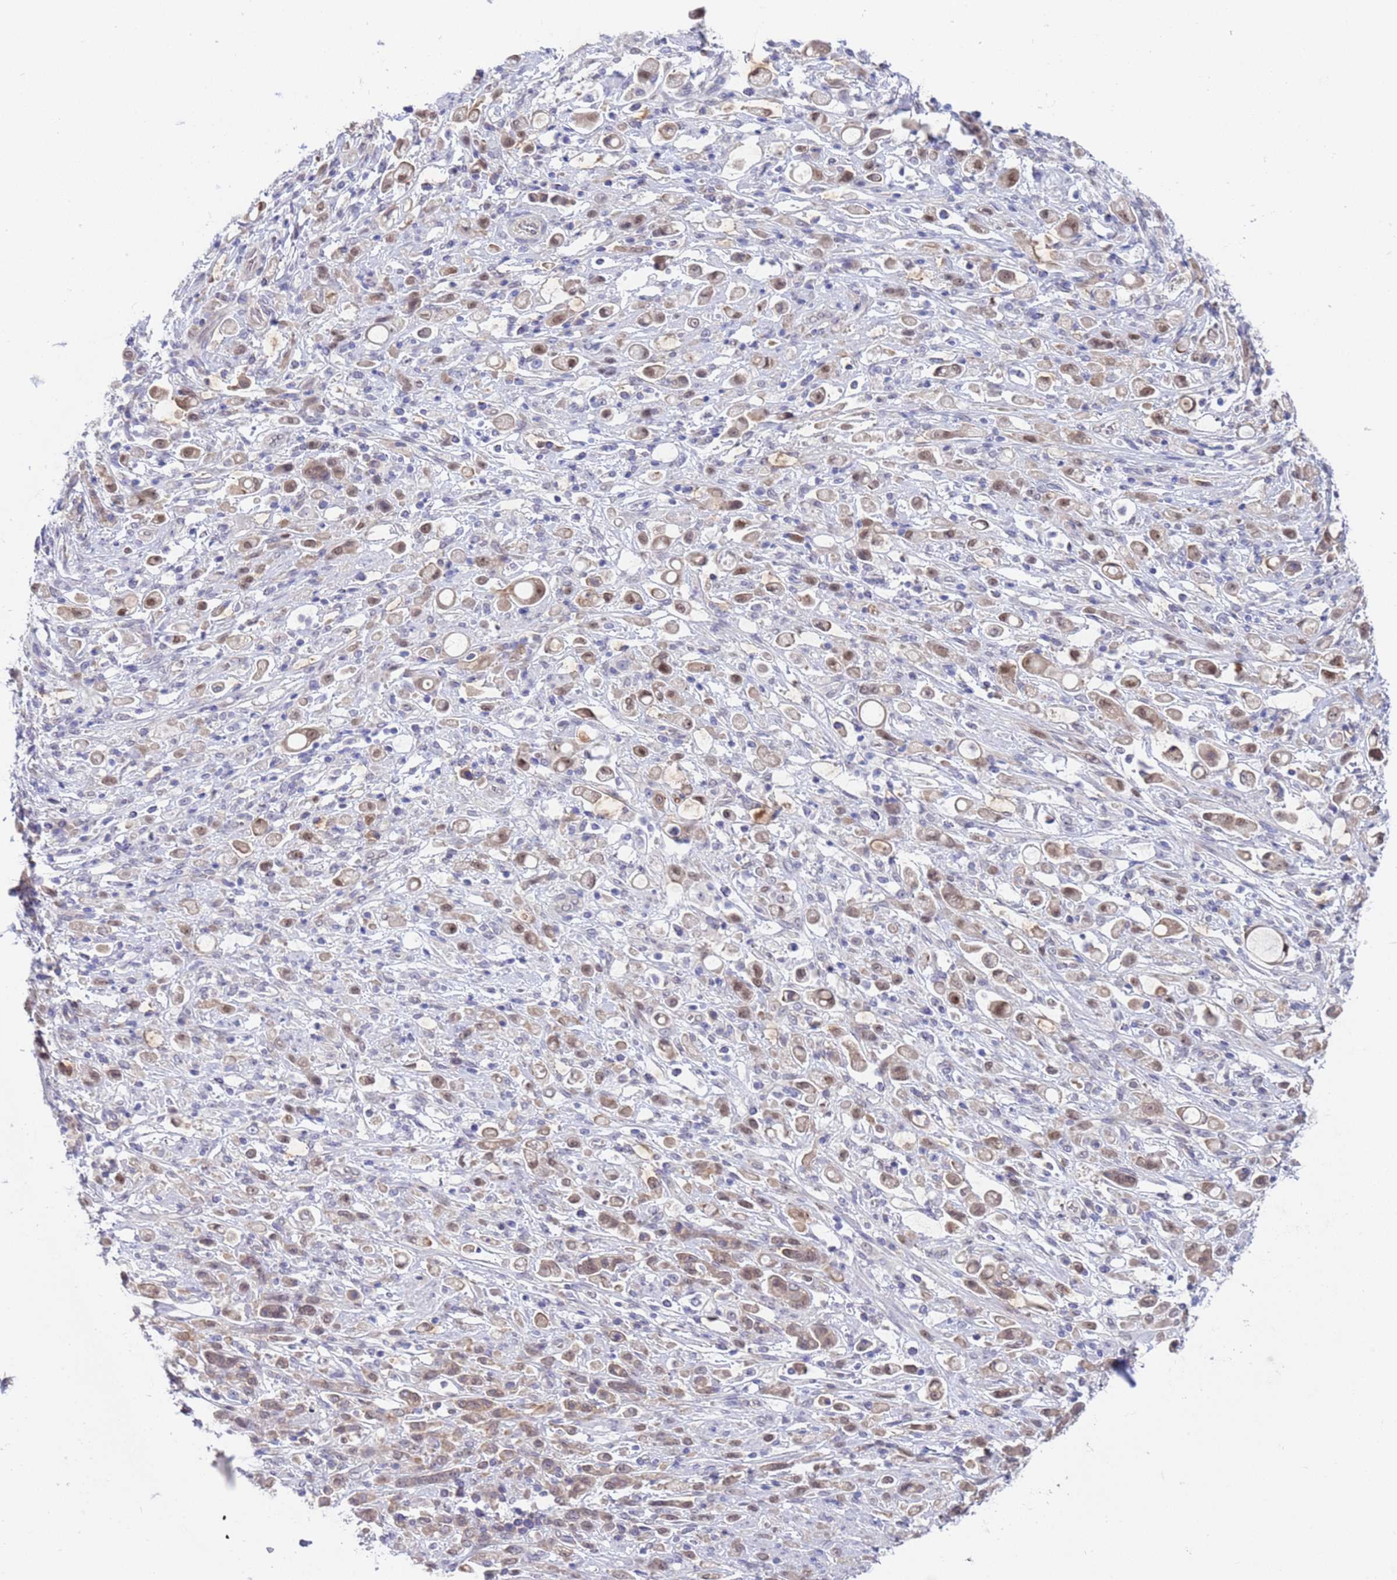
{"staining": {"intensity": "moderate", "quantity": "25%-75%", "location": "cytoplasmic/membranous,nuclear"}, "tissue": "stomach cancer", "cell_type": "Tumor cells", "image_type": "cancer", "snomed": [{"axis": "morphology", "description": "Adenocarcinoma, NOS"}, {"axis": "topography", "description": "Stomach"}], "caption": "Protein staining reveals moderate cytoplasmic/membranous and nuclear staining in approximately 25%-75% of tumor cells in stomach adenocarcinoma.", "gene": "TRMT10A", "patient": {"sex": "female", "age": 60}}